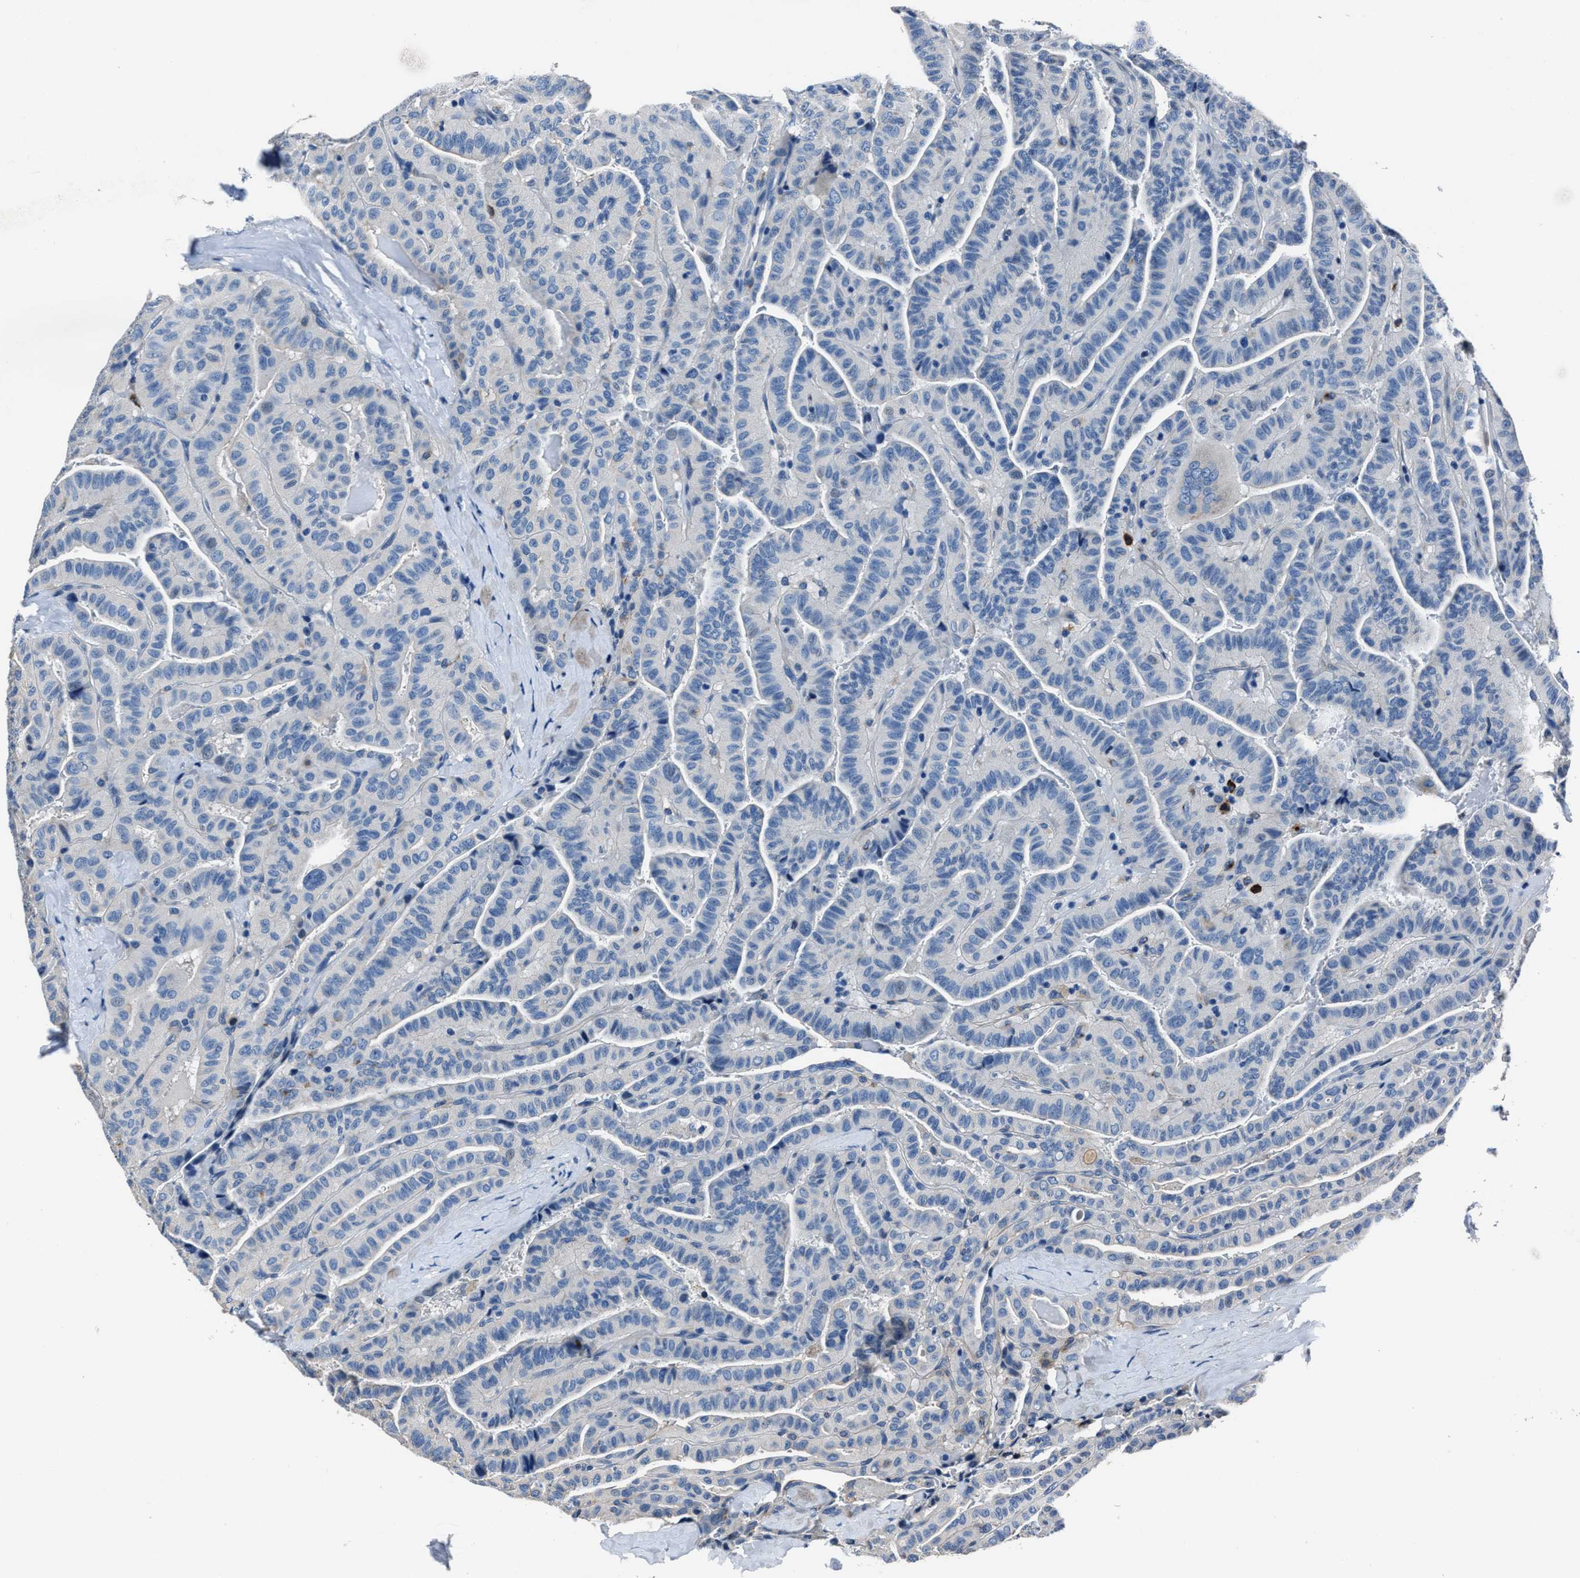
{"staining": {"intensity": "negative", "quantity": "none", "location": "none"}, "tissue": "thyroid cancer", "cell_type": "Tumor cells", "image_type": "cancer", "snomed": [{"axis": "morphology", "description": "Papillary adenocarcinoma, NOS"}, {"axis": "topography", "description": "Thyroid gland"}], "caption": "High power microscopy histopathology image of an immunohistochemistry (IHC) histopathology image of thyroid papillary adenocarcinoma, revealing no significant positivity in tumor cells. The staining was performed using DAB to visualize the protein expression in brown, while the nuclei were stained in blue with hematoxylin (Magnification: 20x).", "gene": "FGL2", "patient": {"sex": "male", "age": 77}}